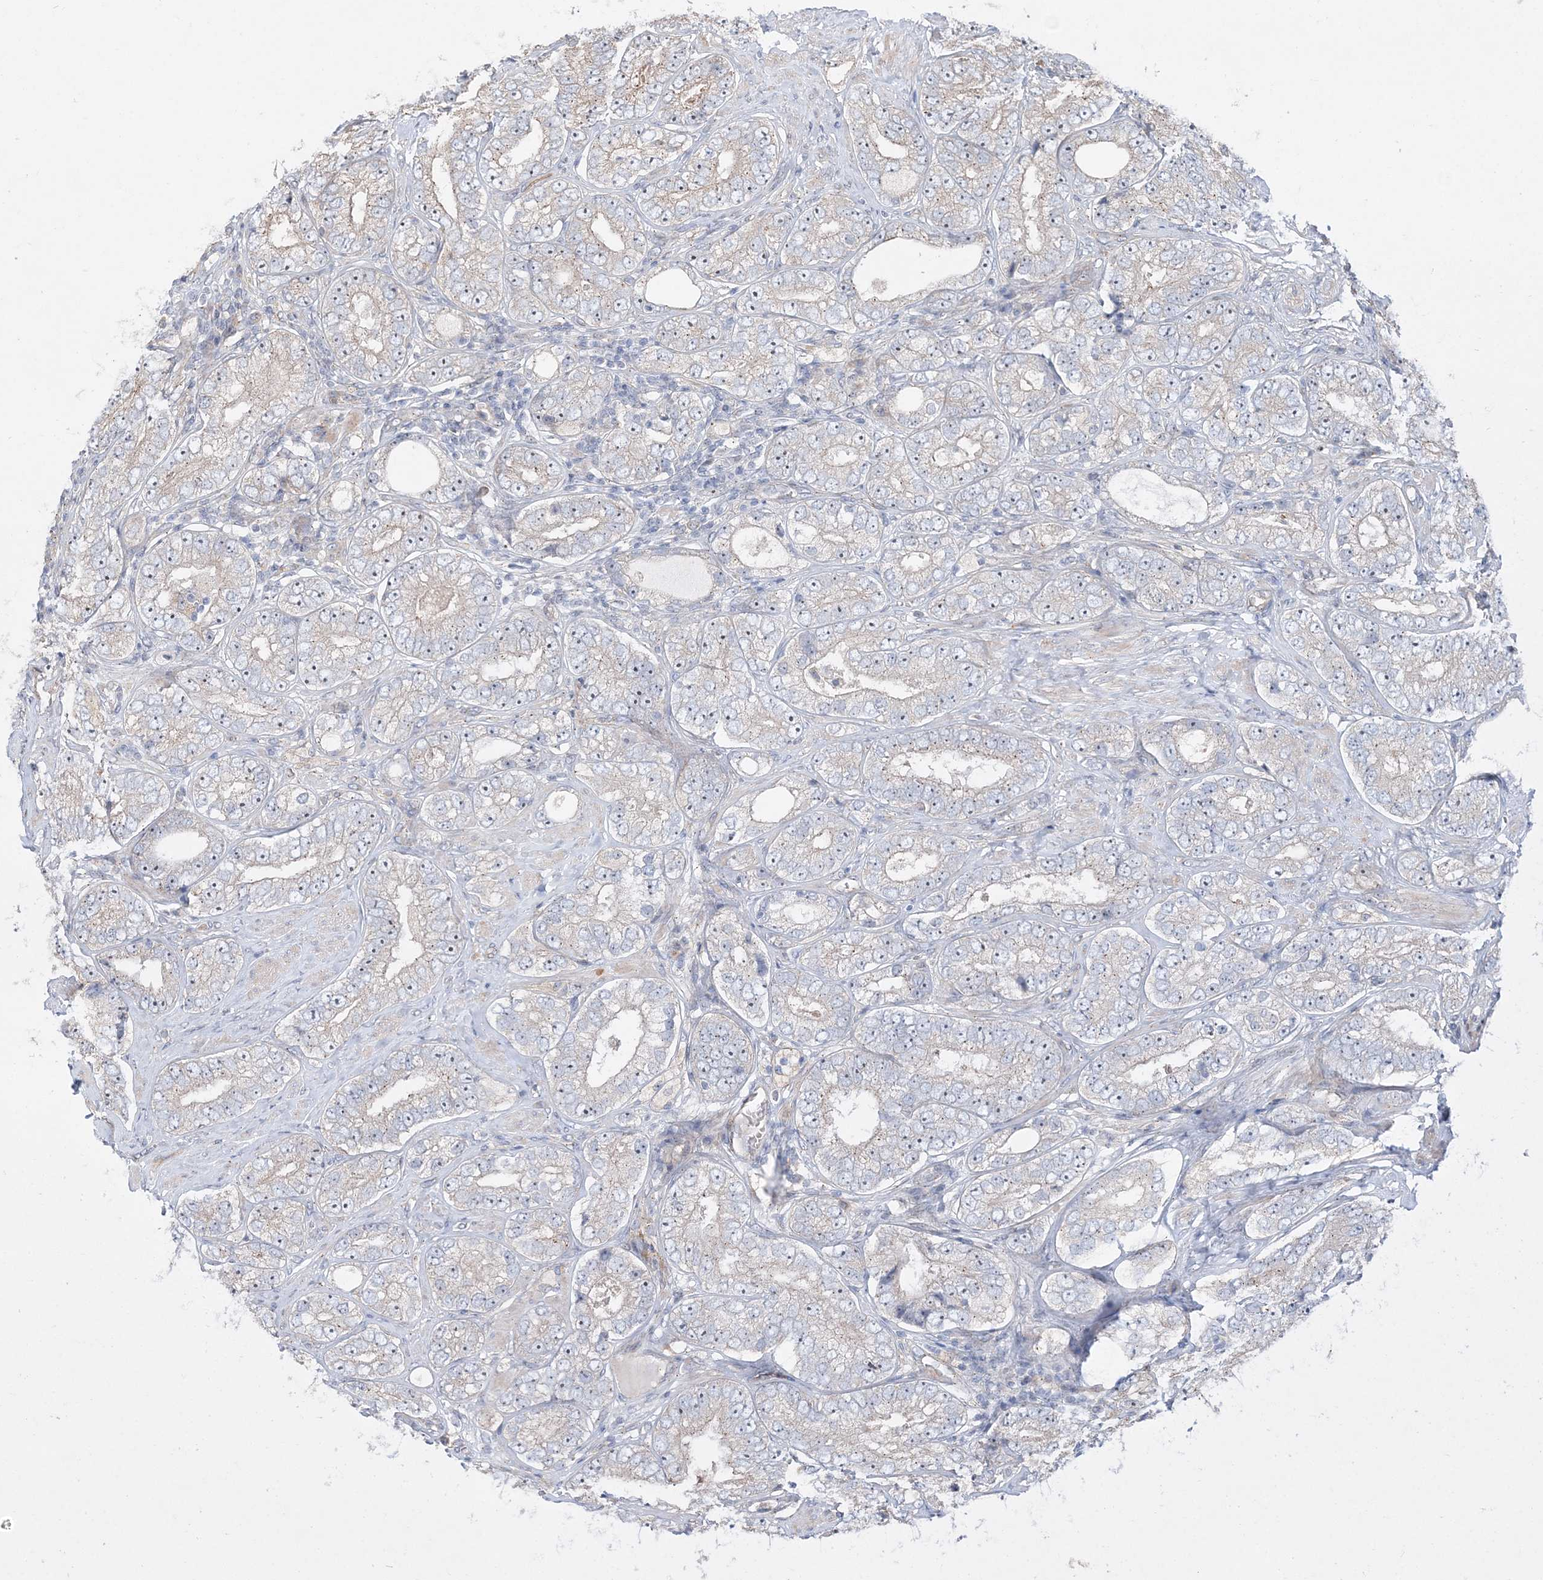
{"staining": {"intensity": "negative", "quantity": "none", "location": "none"}, "tissue": "prostate cancer", "cell_type": "Tumor cells", "image_type": "cancer", "snomed": [{"axis": "morphology", "description": "Adenocarcinoma, High grade"}, {"axis": "topography", "description": "Prostate"}], "caption": "An image of prostate cancer (high-grade adenocarcinoma) stained for a protein demonstrates no brown staining in tumor cells.", "gene": "CXXC5", "patient": {"sex": "male", "age": 56}}